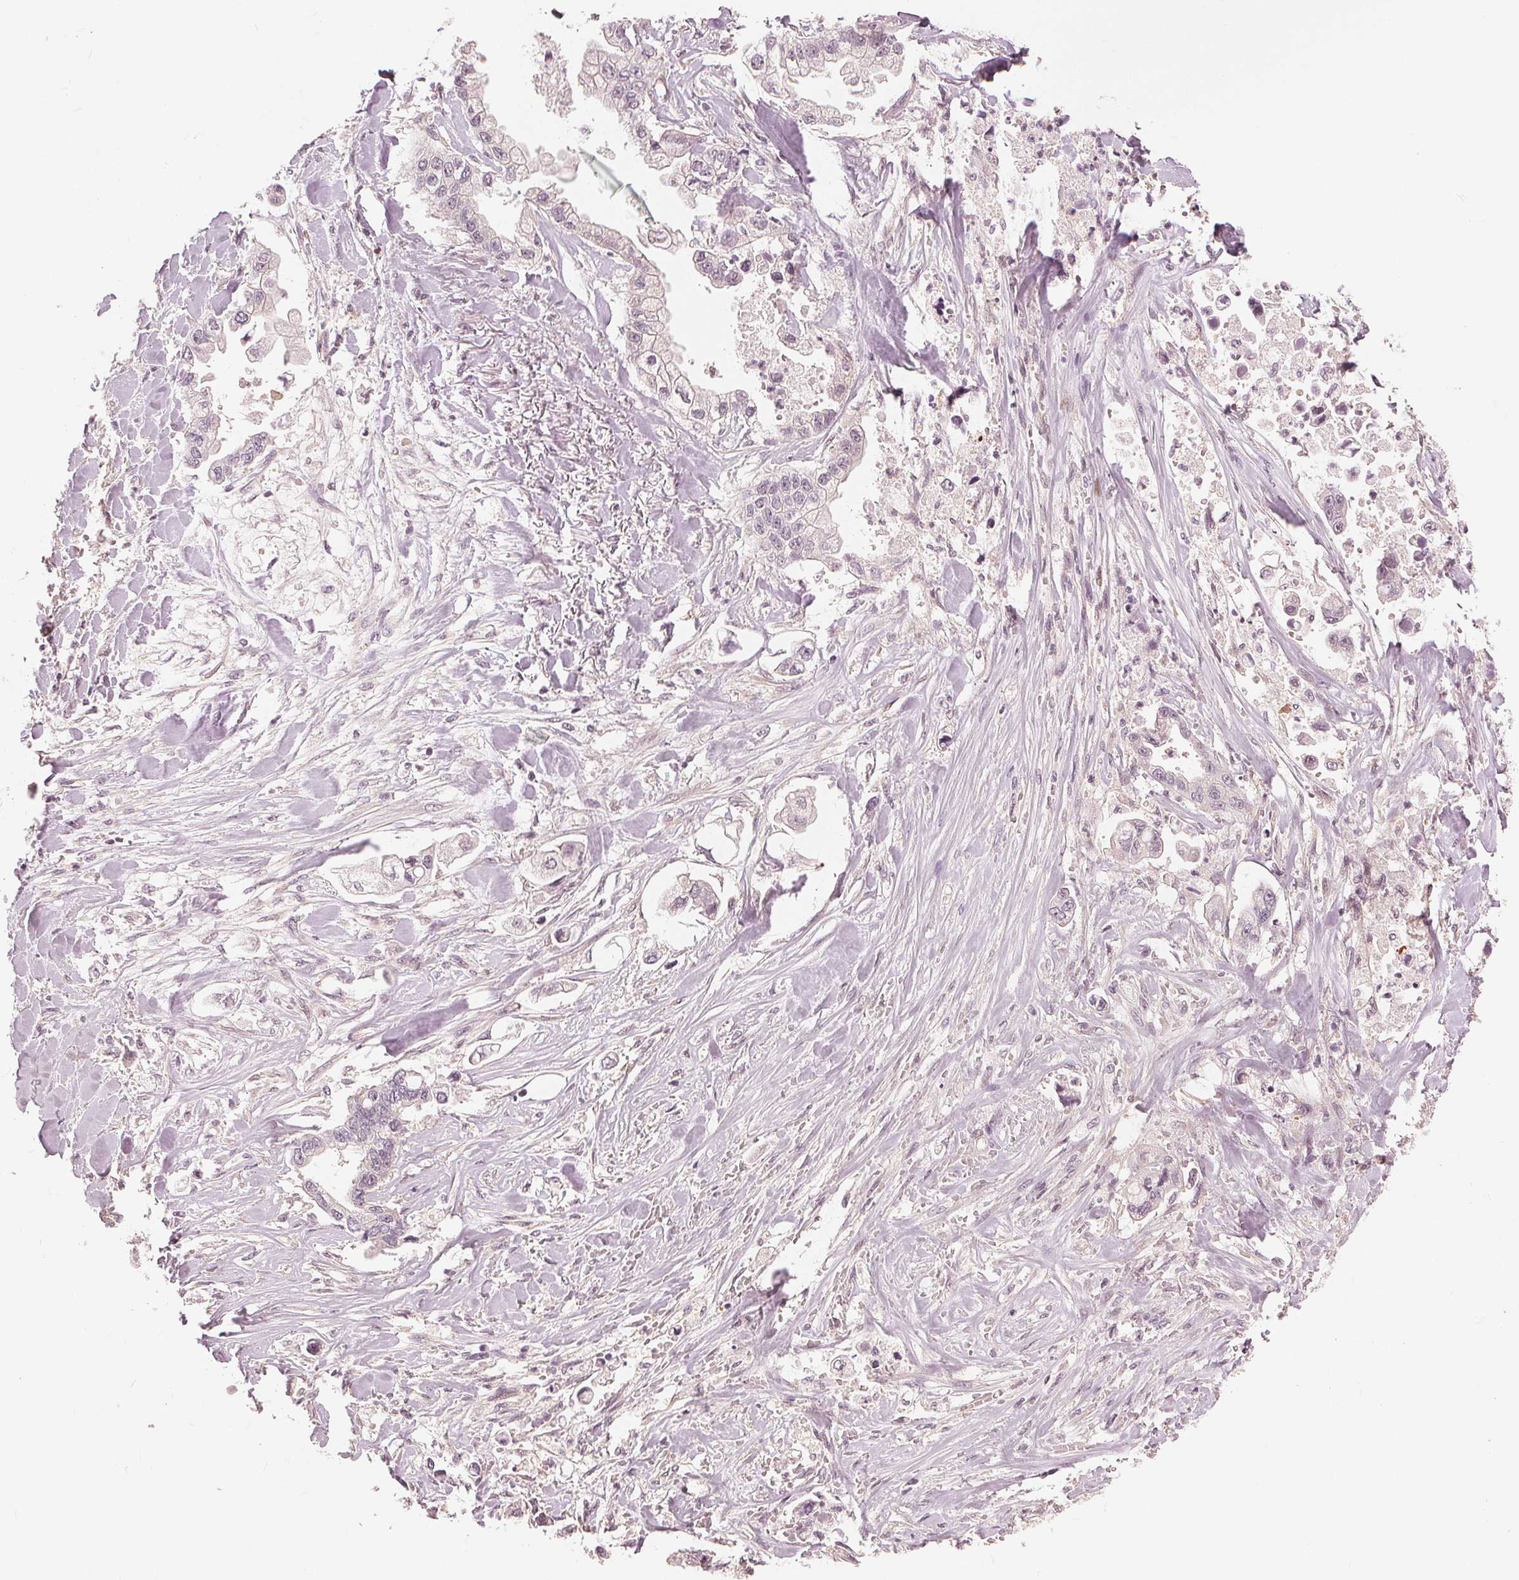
{"staining": {"intensity": "negative", "quantity": "none", "location": "none"}, "tissue": "stomach cancer", "cell_type": "Tumor cells", "image_type": "cancer", "snomed": [{"axis": "morphology", "description": "Adenocarcinoma, NOS"}, {"axis": "topography", "description": "Stomach"}], "caption": "The photomicrograph shows no staining of tumor cells in stomach cancer.", "gene": "SLC34A1", "patient": {"sex": "male", "age": 62}}